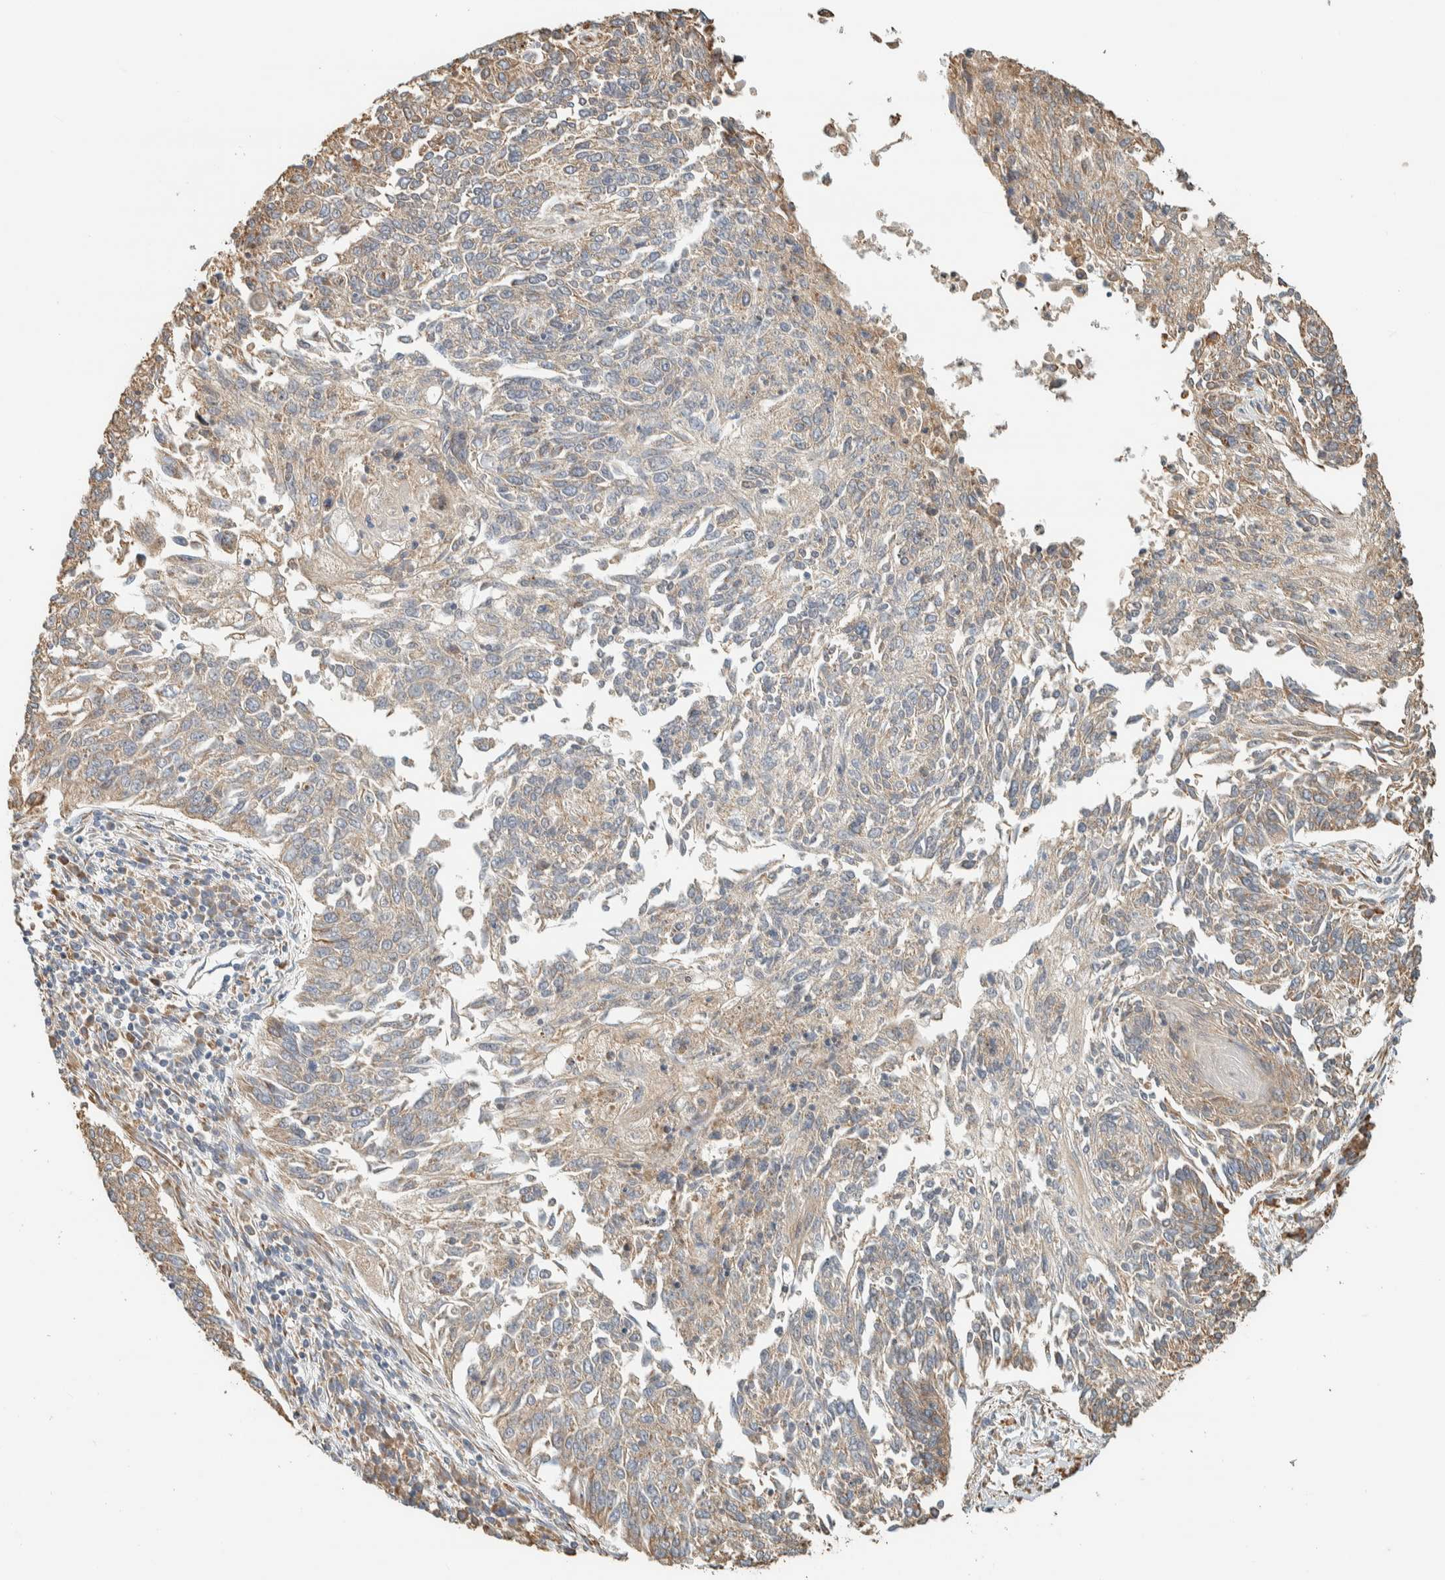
{"staining": {"intensity": "moderate", "quantity": "<25%", "location": "cytoplasmic/membranous"}, "tissue": "lung cancer", "cell_type": "Tumor cells", "image_type": "cancer", "snomed": [{"axis": "morphology", "description": "Normal tissue, NOS"}, {"axis": "morphology", "description": "Squamous cell carcinoma, NOS"}, {"axis": "topography", "description": "Cartilage tissue"}, {"axis": "topography", "description": "Bronchus"}, {"axis": "topography", "description": "Lung"}], "caption": "Protein expression analysis of human lung cancer reveals moderate cytoplasmic/membranous staining in approximately <25% of tumor cells.", "gene": "RAB11FIP1", "patient": {"sex": "female", "age": 49}}